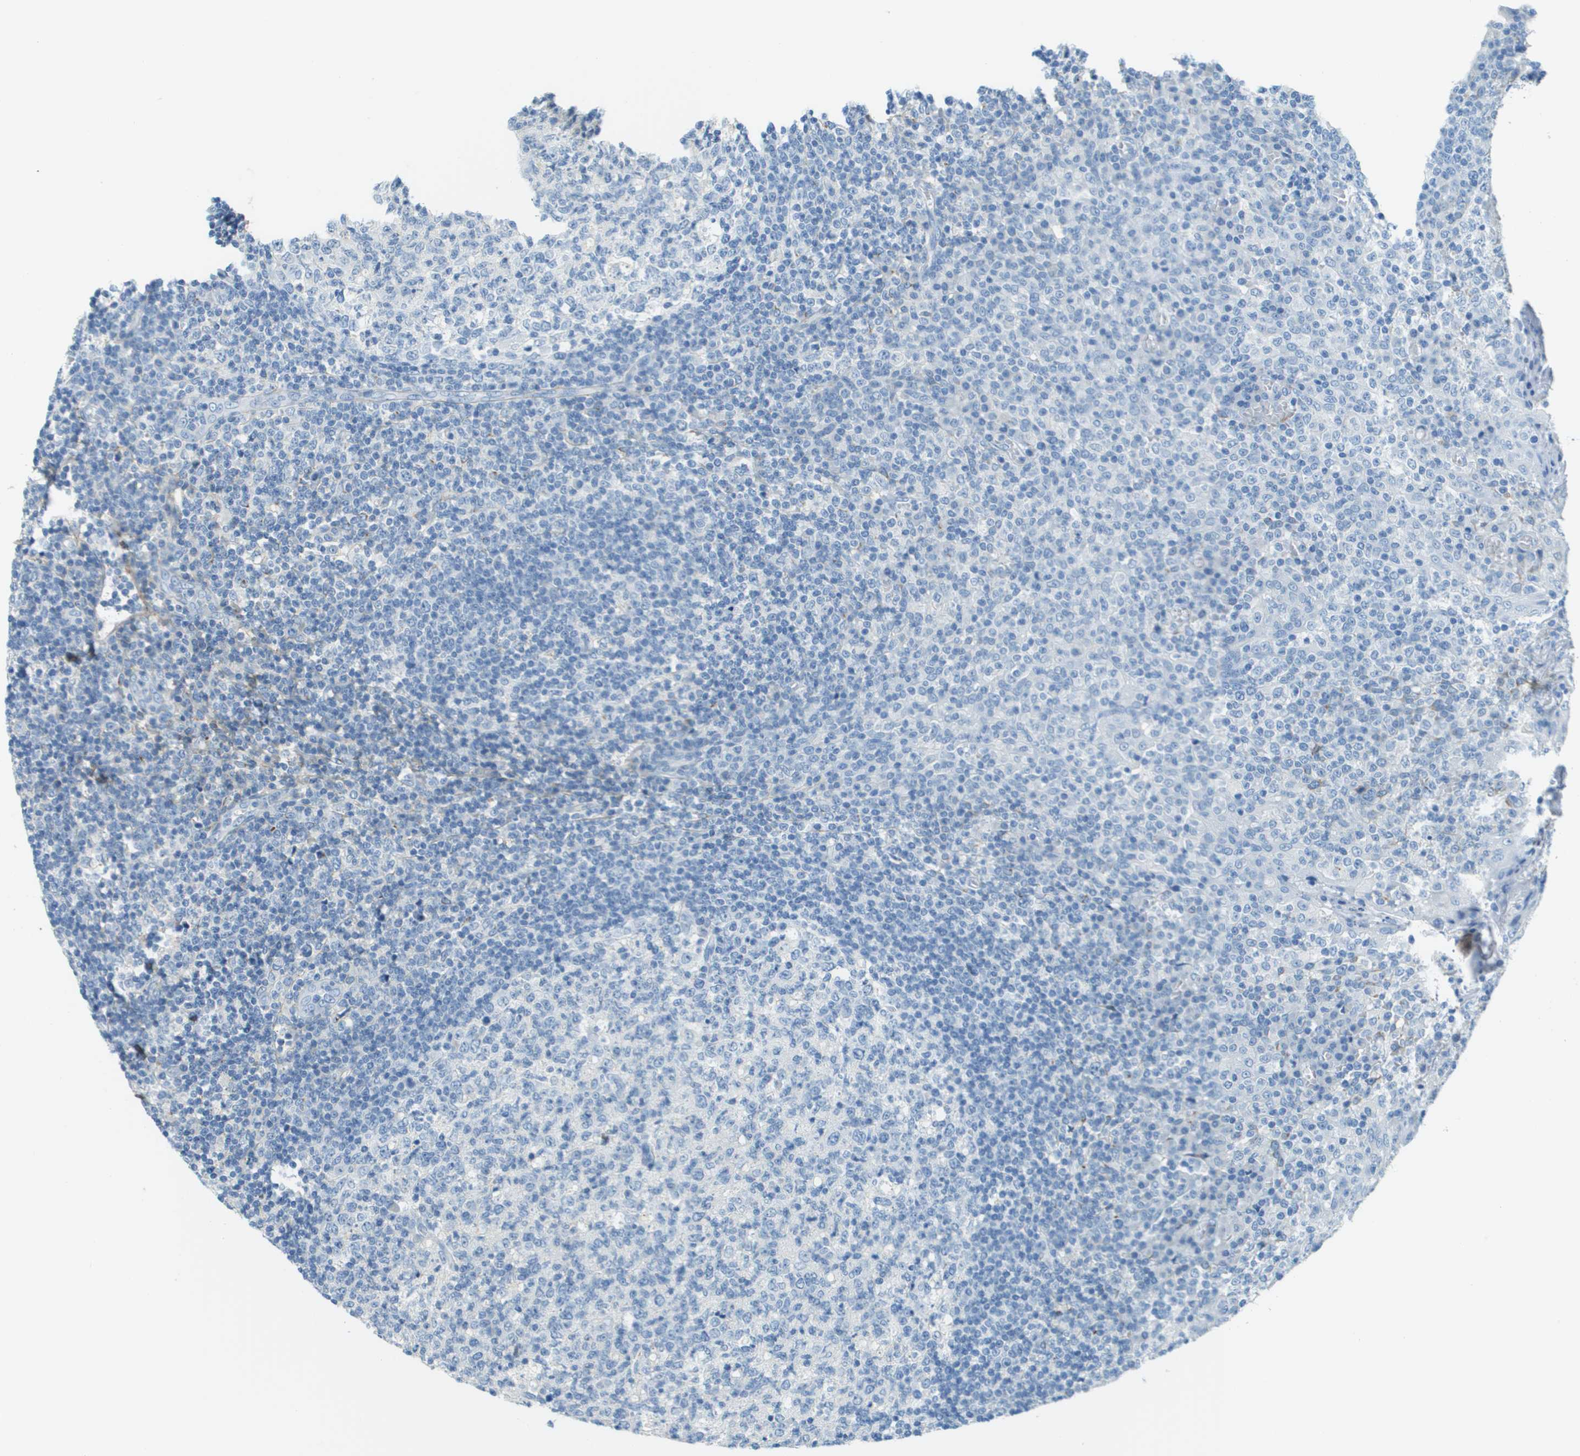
{"staining": {"intensity": "negative", "quantity": "none", "location": "none"}, "tissue": "tonsil", "cell_type": "Germinal center cells", "image_type": "normal", "snomed": [{"axis": "morphology", "description": "Normal tissue, NOS"}, {"axis": "topography", "description": "Tonsil"}], "caption": "Immunohistochemistry (IHC) histopathology image of normal human tonsil stained for a protein (brown), which shows no expression in germinal center cells. (DAB (3,3'-diaminobenzidine) immunohistochemistry, high magnification).", "gene": "DCN", "patient": {"sex": "female", "age": 19}}